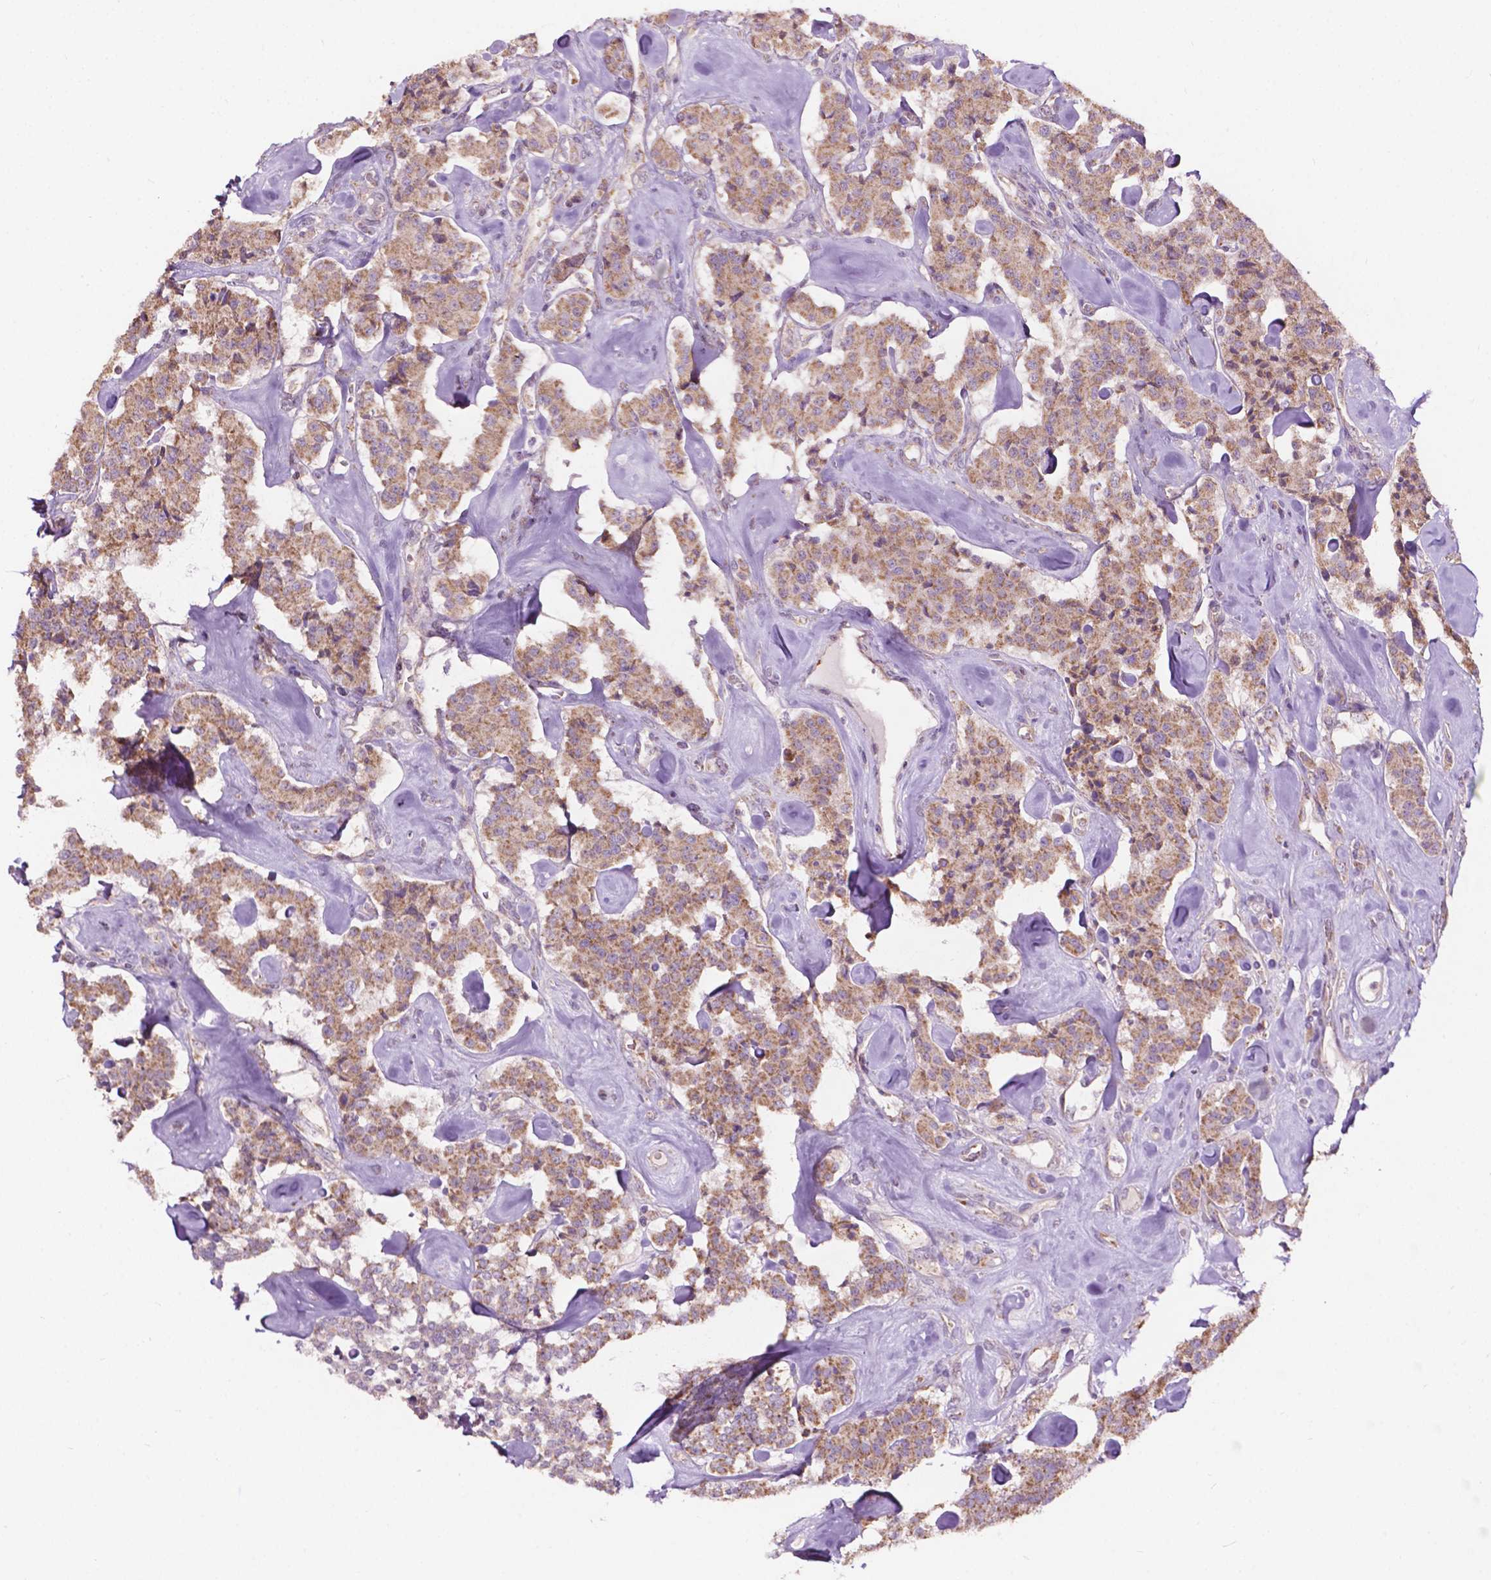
{"staining": {"intensity": "moderate", "quantity": ">75%", "location": "cytoplasmic/membranous"}, "tissue": "carcinoid", "cell_type": "Tumor cells", "image_type": "cancer", "snomed": [{"axis": "morphology", "description": "Carcinoid, malignant, NOS"}, {"axis": "topography", "description": "Pancreas"}], "caption": "The histopathology image reveals staining of carcinoid, revealing moderate cytoplasmic/membranous protein expression (brown color) within tumor cells. (IHC, brightfield microscopy, high magnification).", "gene": "NDUFA10", "patient": {"sex": "male", "age": 41}}